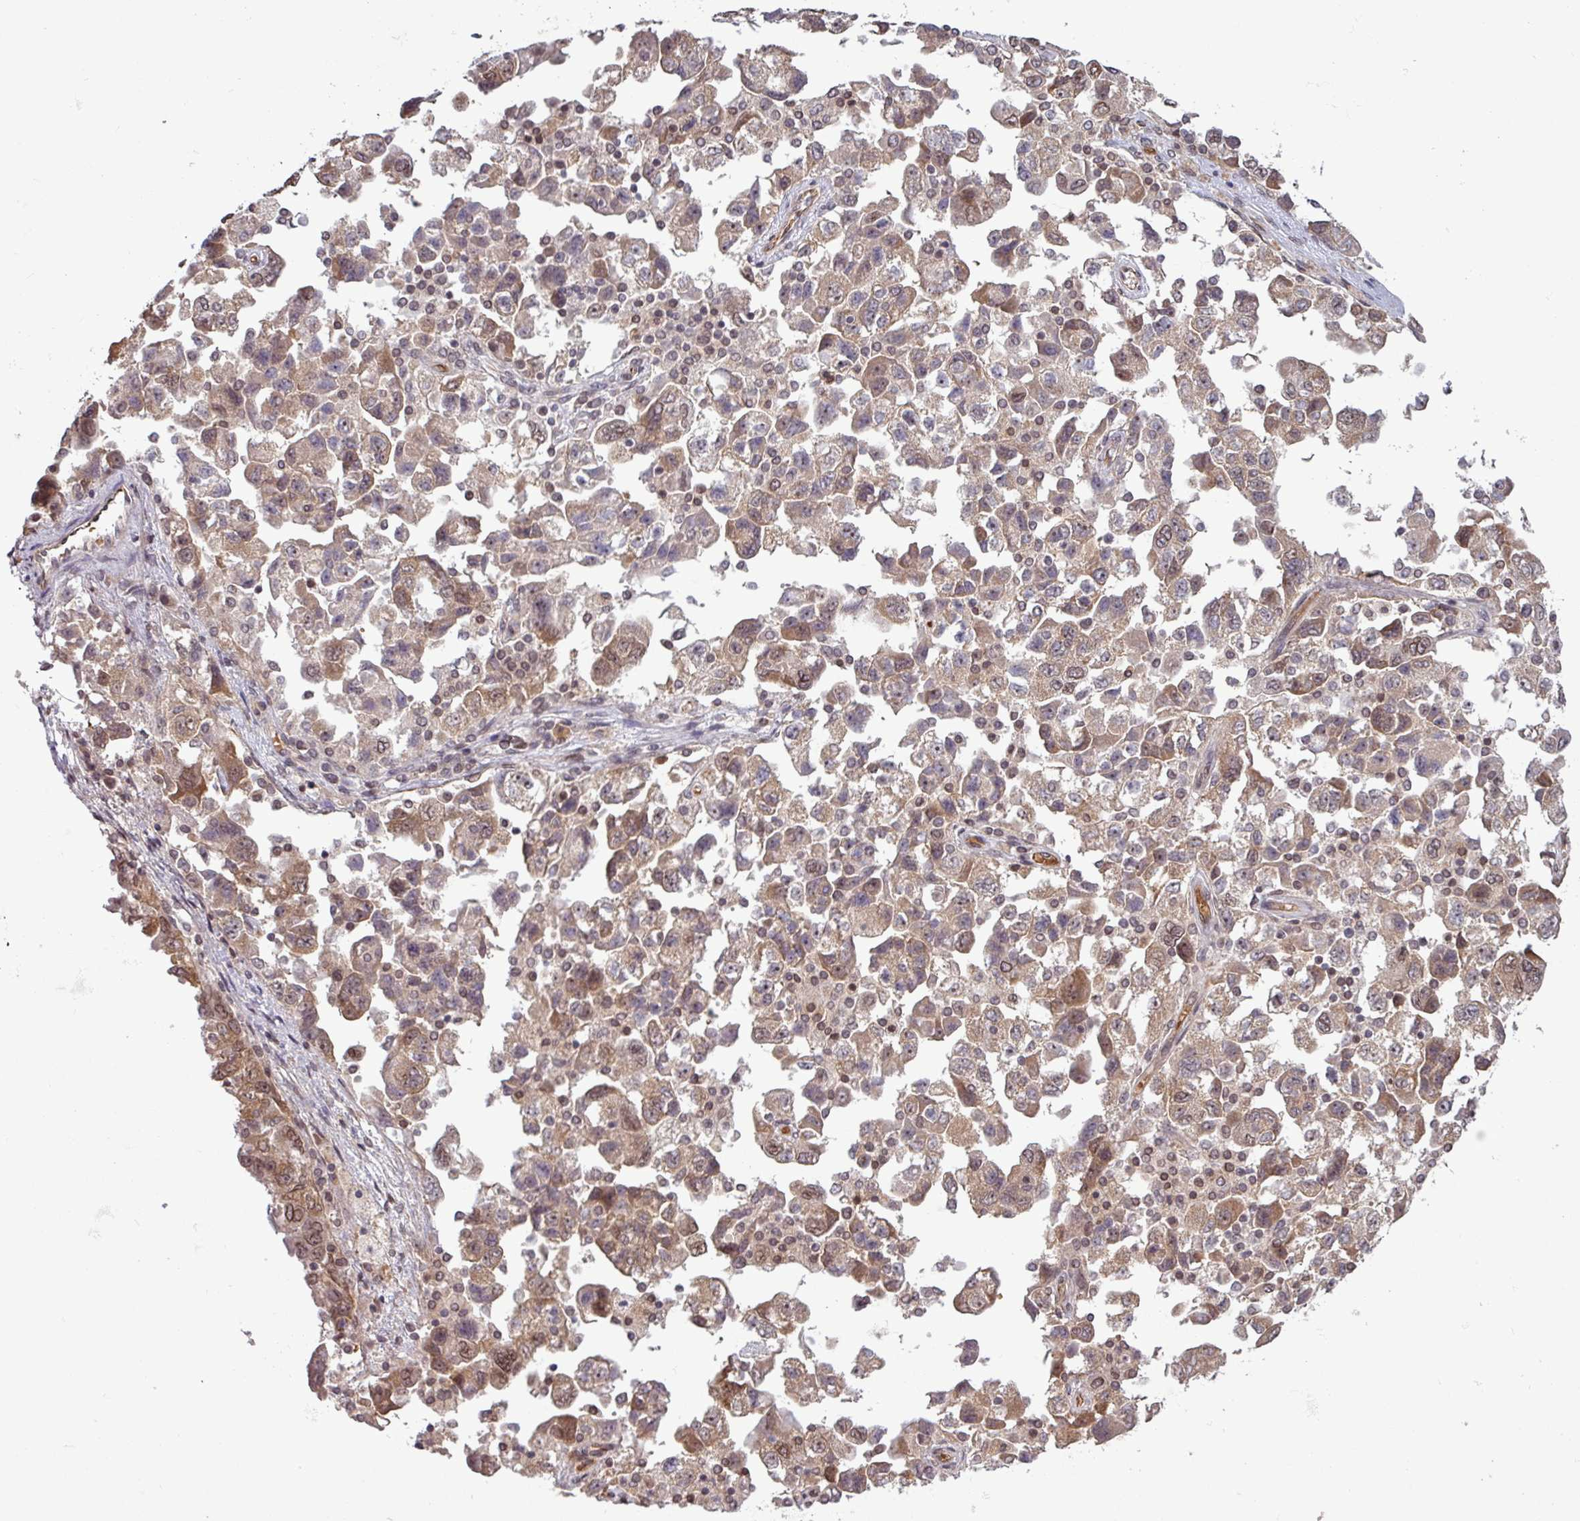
{"staining": {"intensity": "weak", "quantity": ">75%", "location": "cytoplasmic/membranous,nuclear"}, "tissue": "ovarian cancer", "cell_type": "Tumor cells", "image_type": "cancer", "snomed": [{"axis": "morphology", "description": "Carcinoma, NOS"}, {"axis": "morphology", "description": "Cystadenocarcinoma, serous, NOS"}, {"axis": "topography", "description": "Ovary"}], "caption": "Carcinoma (ovarian) stained with immunohistochemistry displays weak cytoplasmic/membranous and nuclear expression in approximately >75% of tumor cells. The protein of interest is shown in brown color, while the nuclei are stained blue.", "gene": "RBM4B", "patient": {"sex": "female", "age": 69}}